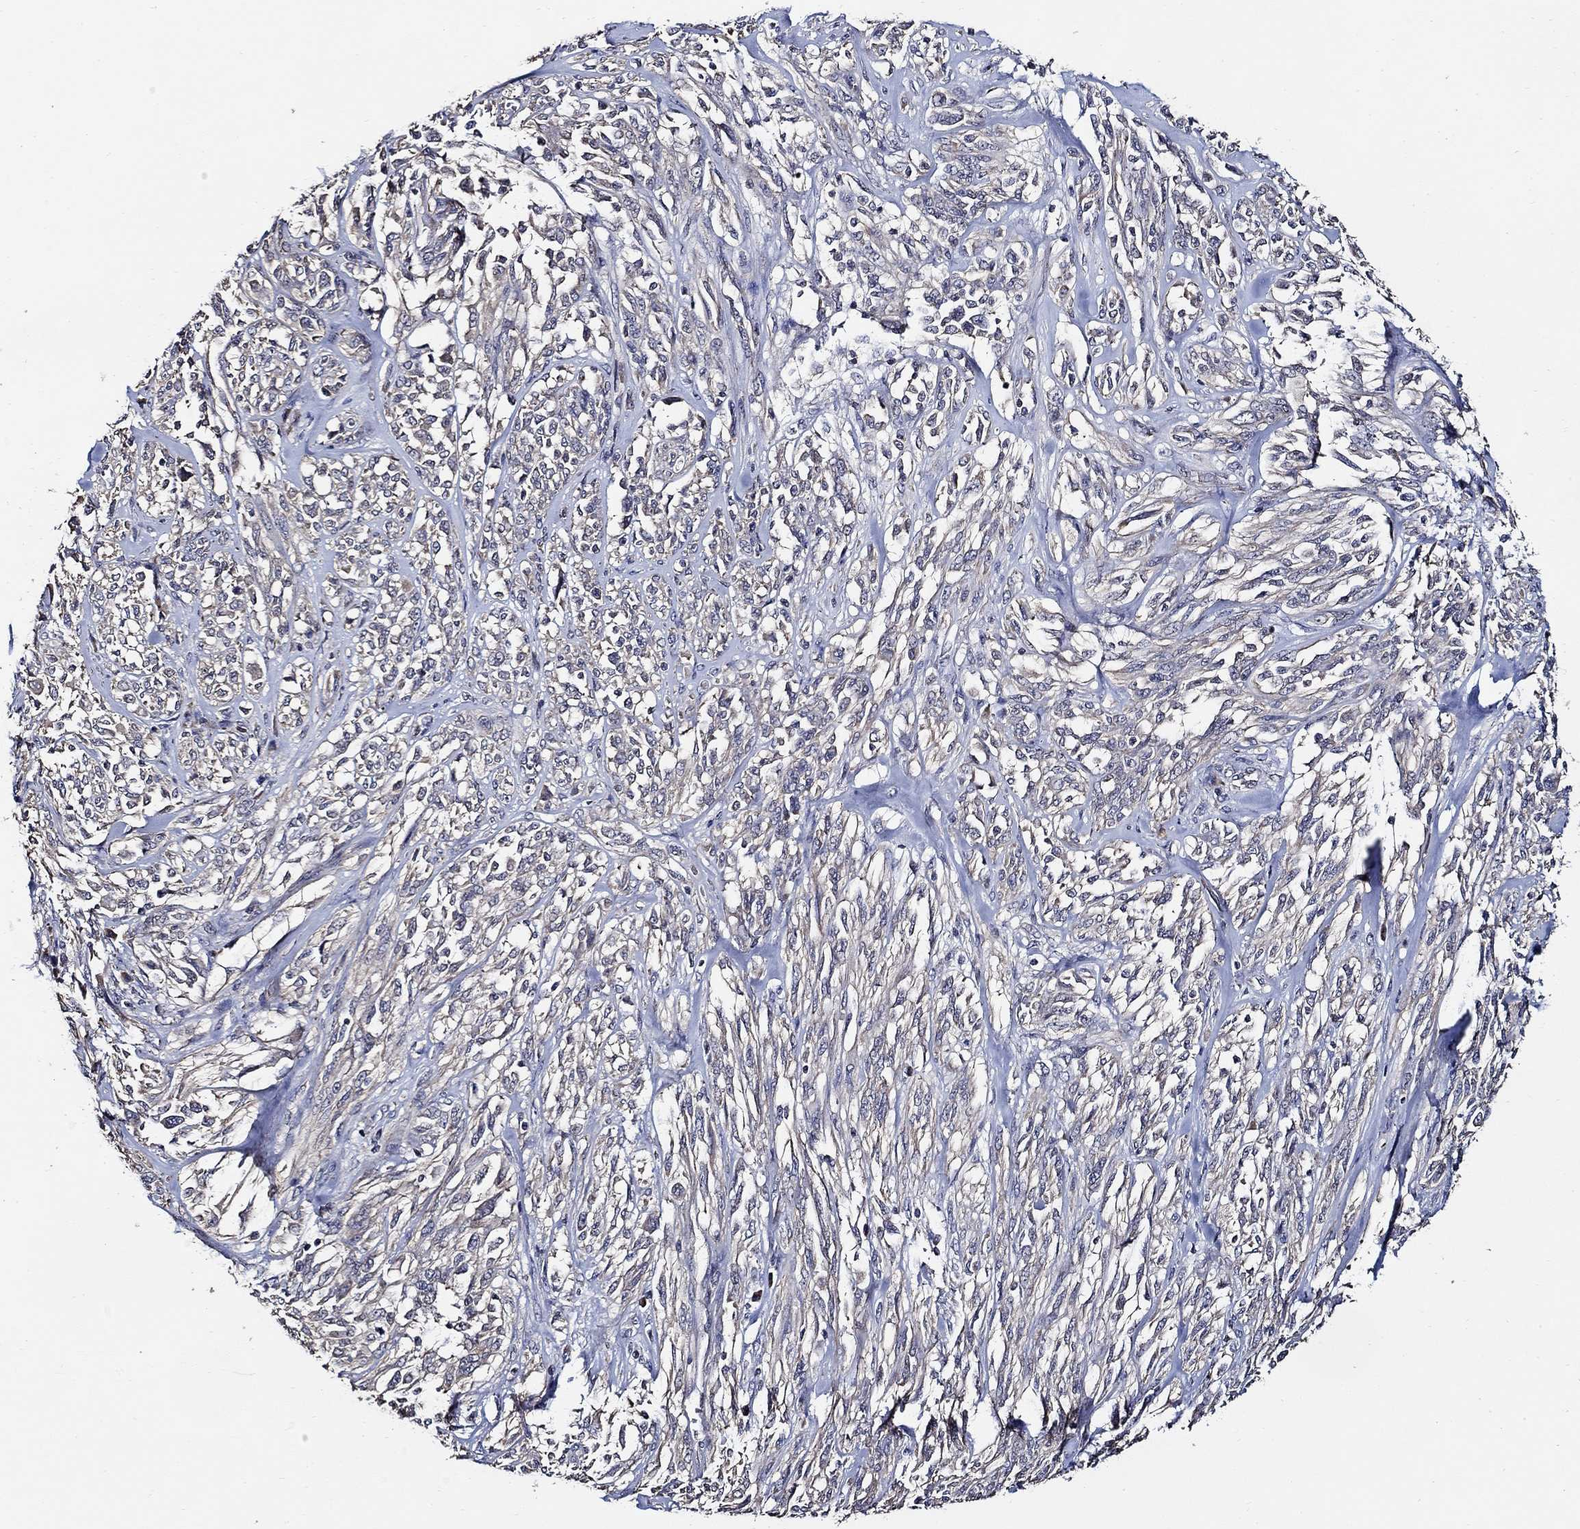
{"staining": {"intensity": "negative", "quantity": "none", "location": "none"}, "tissue": "melanoma", "cell_type": "Tumor cells", "image_type": "cancer", "snomed": [{"axis": "morphology", "description": "Malignant melanoma, NOS"}, {"axis": "topography", "description": "Skin"}], "caption": "Melanoma was stained to show a protein in brown. There is no significant positivity in tumor cells.", "gene": "WDR53", "patient": {"sex": "female", "age": 91}}